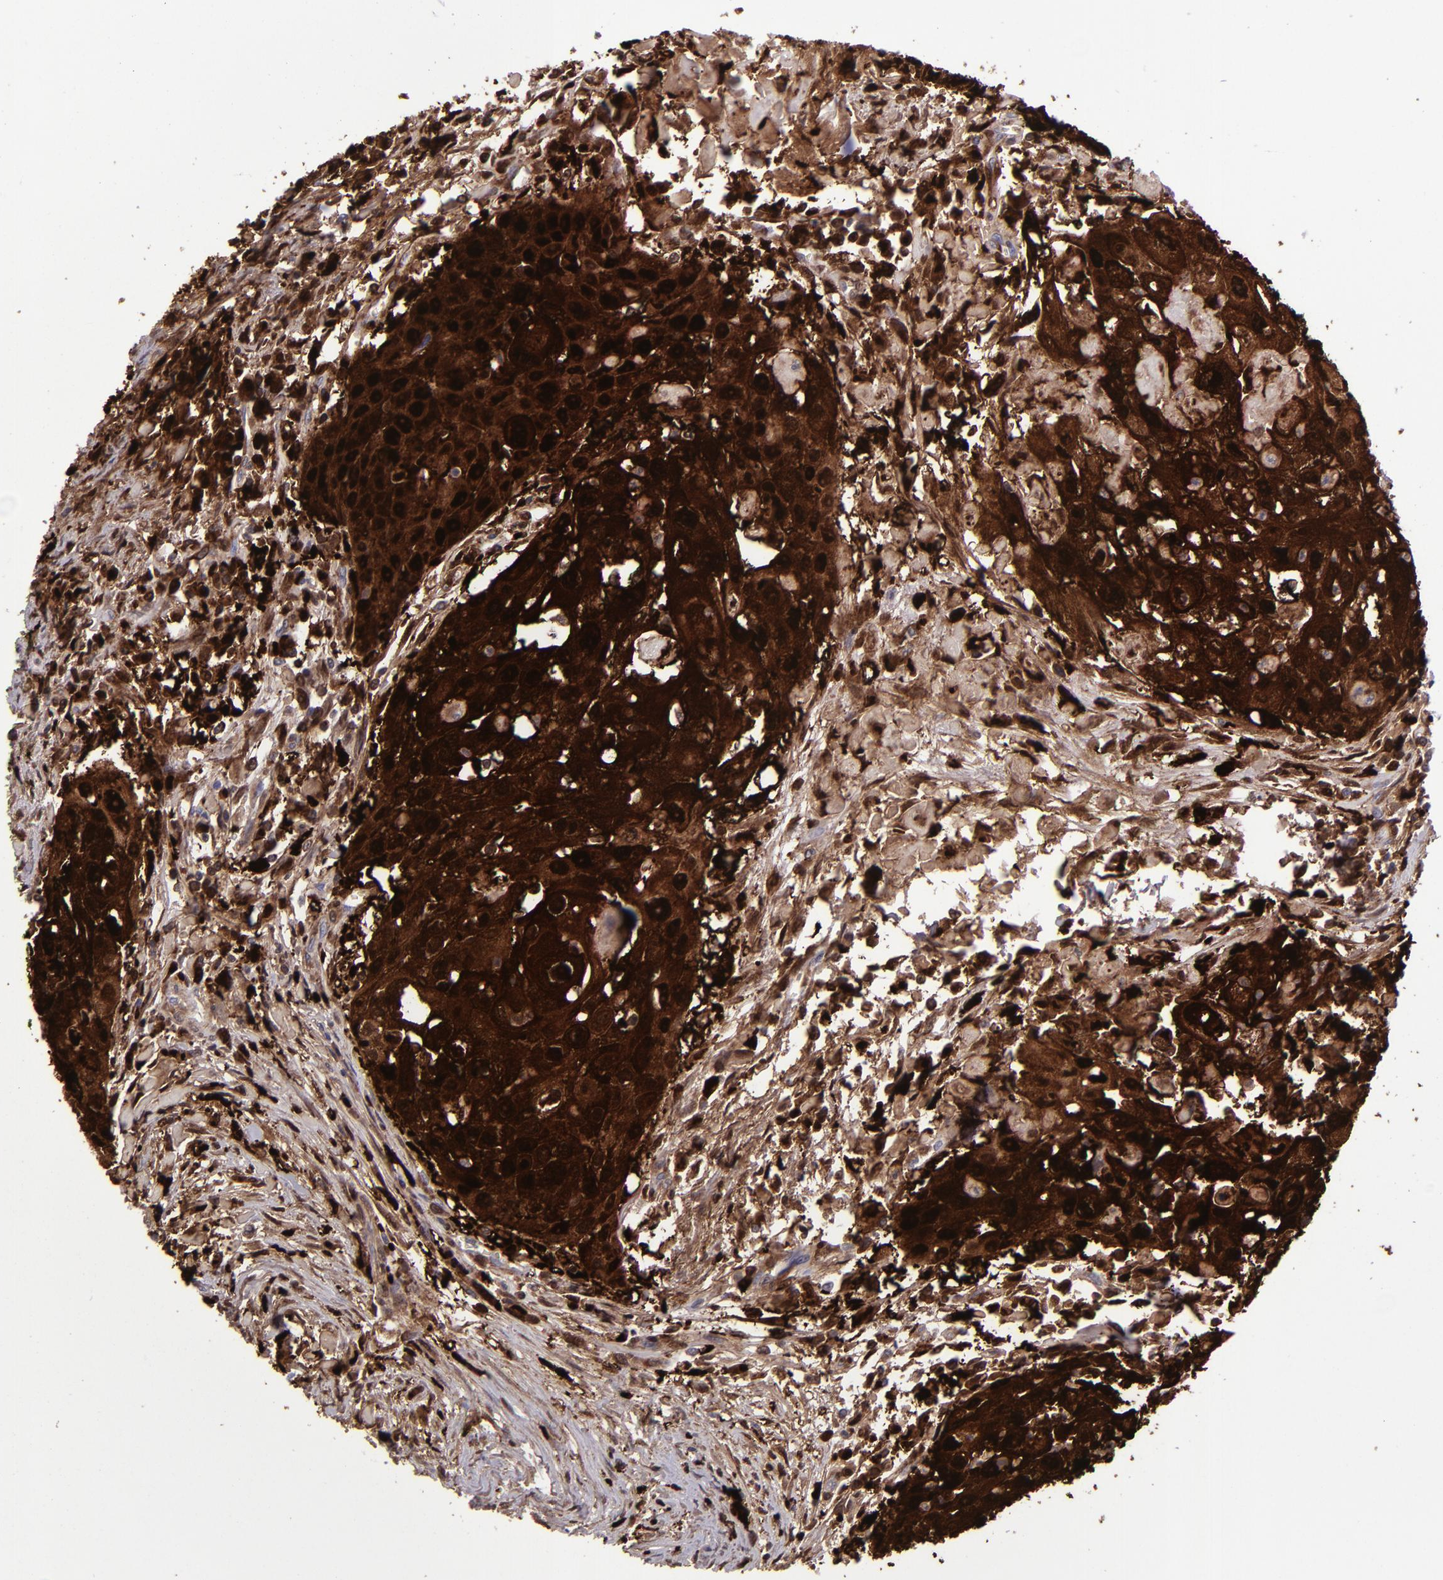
{"staining": {"intensity": "strong", "quantity": ">75%", "location": "cytoplasmic/membranous,nuclear"}, "tissue": "head and neck cancer", "cell_type": "Tumor cells", "image_type": "cancer", "snomed": [{"axis": "morphology", "description": "Squamous cell carcinoma, NOS"}, {"axis": "topography", "description": "Head-Neck"}], "caption": "Head and neck squamous cell carcinoma stained with a protein marker demonstrates strong staining in tumor cells.", "gene": "TYMP", "patient": {"sex": "male", "age": 64}}